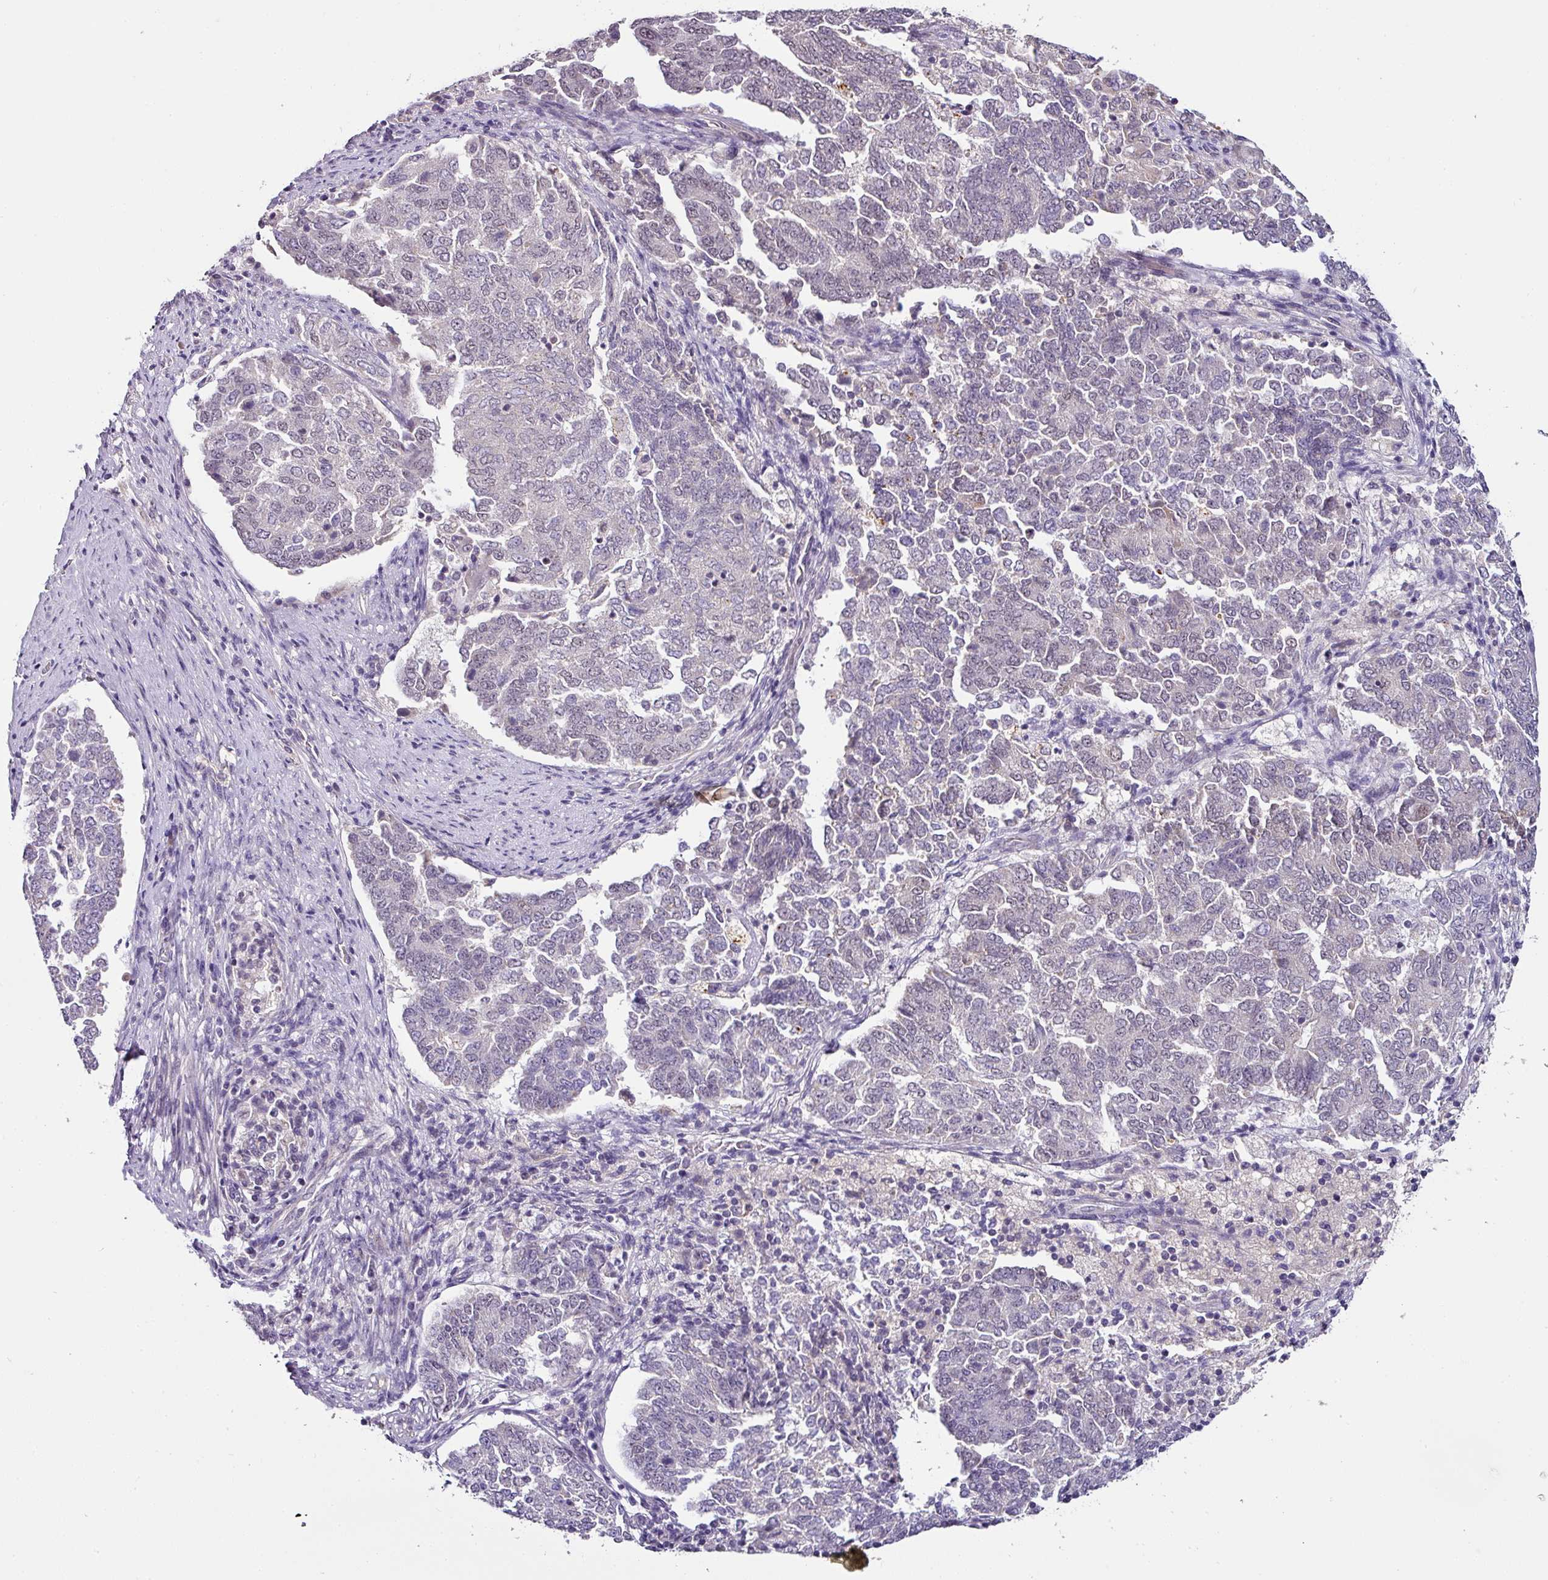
{"staining": {"intensity": "negative", "quantity": "none", "location": "none"}, "tissue": "endometrial cancer", "cell_type": "Tumor cells", "image_type": "cancer", "snomed": [{"axis": "morphology", "description": "Adenocarcinoma, NOS"}, {"axis": "topography", "description": "Endometrium"}], "caption": "Immunohistochemistry (IHC) image of neoplastic tissue: endometrial cancer (adenocarcinoma) stained with DAB (3,3'-diaminobenzidine) reveals no significant protein expression in tumor cells.", "gene": "NAPSA", "patient": {"sex": "female", "age": 80}}